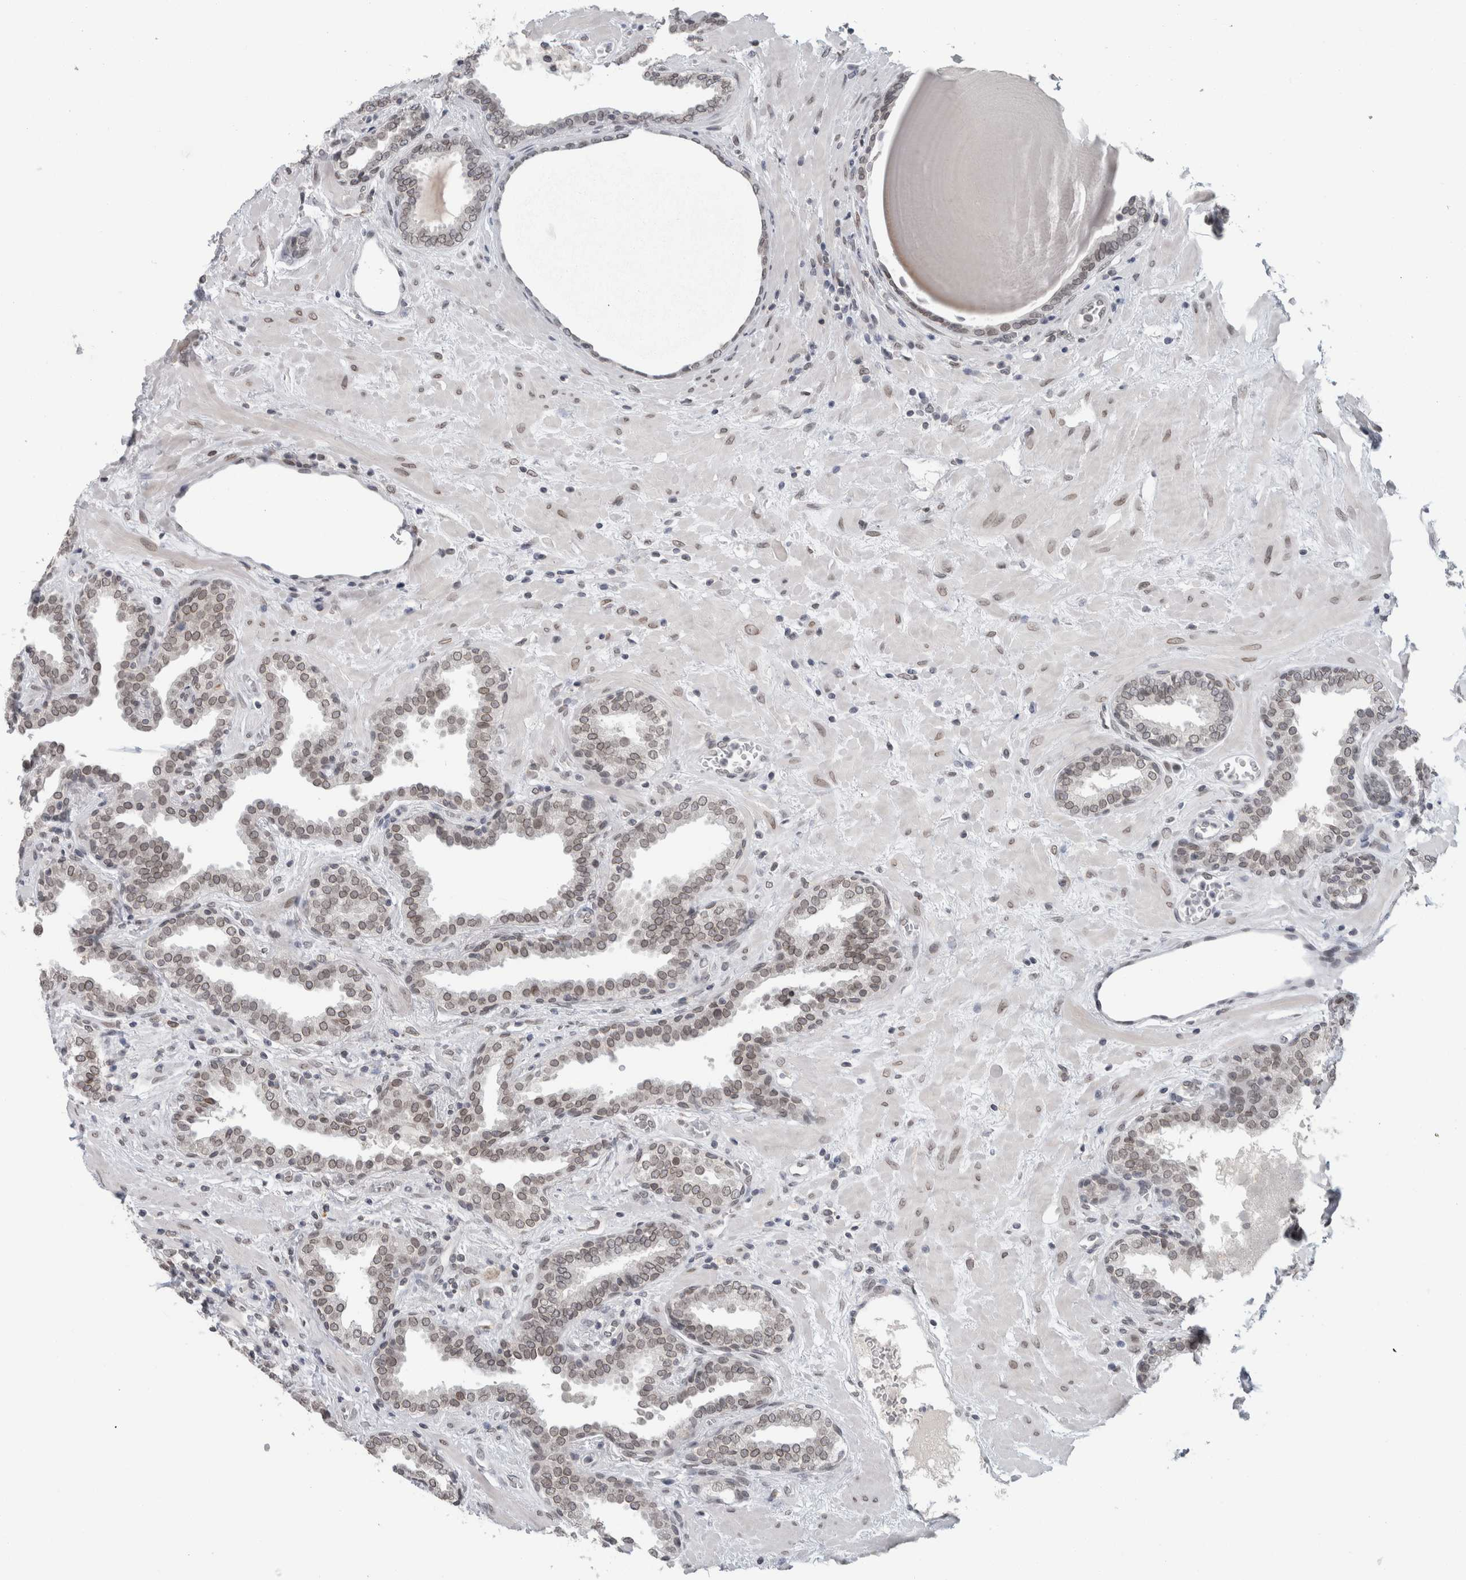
{"staining": {"intensity": "weak", "quantity": "25%-75%", "location": "cytoplasmic/membranous,nuclear"}, "tissue": "prostate", "cell_type": "Glandular cells", "image_type": "normal", "snomed": [{"axis": "morphology", "description": "Normal tissue, NOS"}, {"axis": "topography", "description": "Prostate"}], "caption": "Normal prostate demonstrates weak cytoplasmic/membranous,nuclear expression in approximately 25%-75% of glandular cells The staining is performed using DAB (3,3'-diaminobenzidine) brown chromogen to label protein expression. The nuclei are counter-stained blue using hematoxylin..", "gene": "ZNF770", "patient": {"sex": "male", "age": 51}}